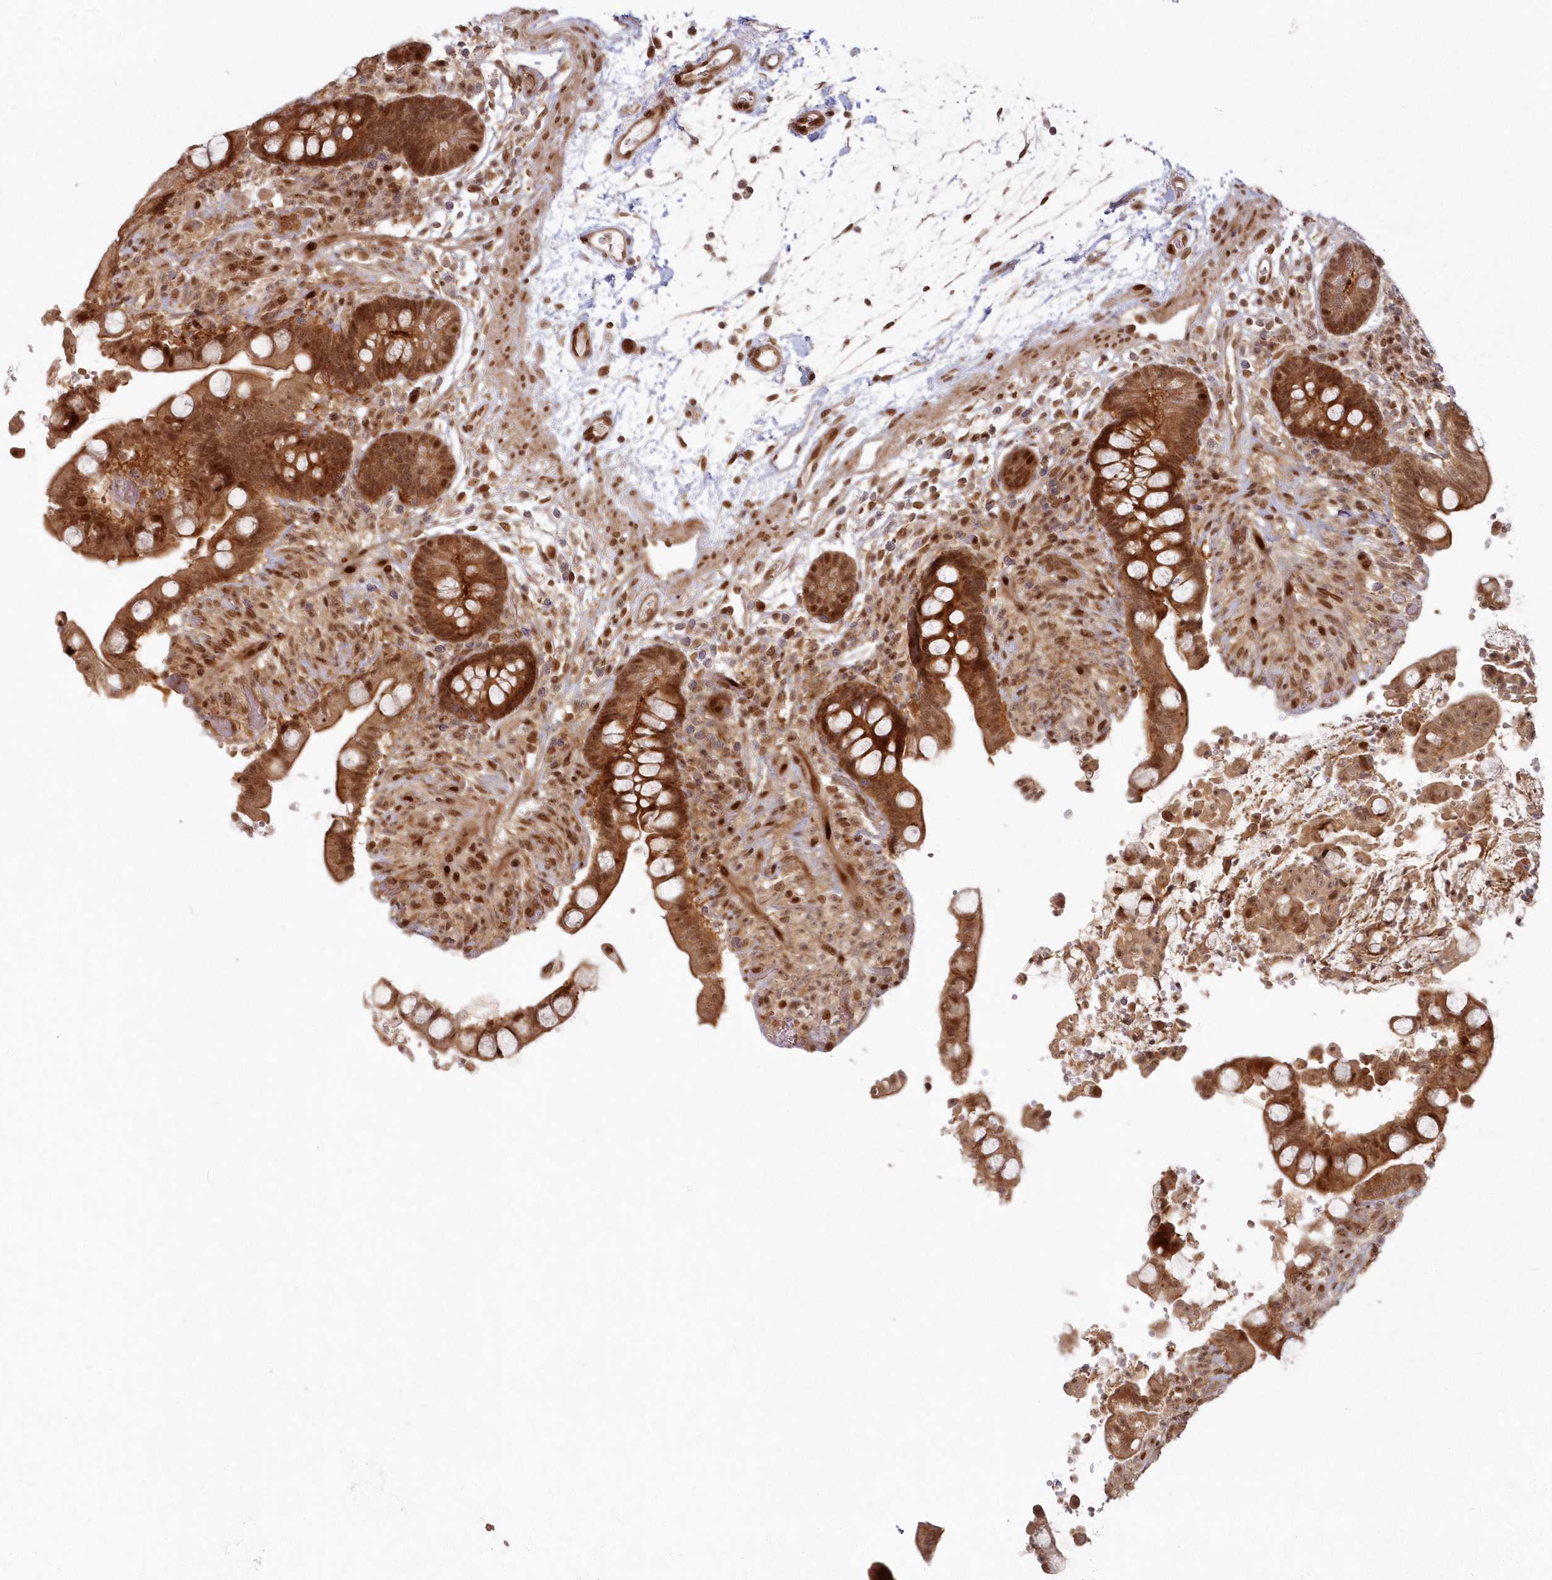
{"staining": {"intensity": "moderate", "quantity": ">75%", "location": "cytoplasmic/membranous,nuclear"}, "tissue": "colon", "cell_type": "Endothelial cells", "image_type": "normal", "snomed": [{"axis": "morphology", "description": "Normal tissue, NOS"}, {"axis": "topography", "description": "Colon"}], "caption": "Brown immunohistochemical staining in benign colon displays moderate cytoplasmic/membranous,nuclear expression in approximately >75% of endothelial cells.", "gene": "TOGARAM2", "patient": {"sex": "male", "age": 73}}